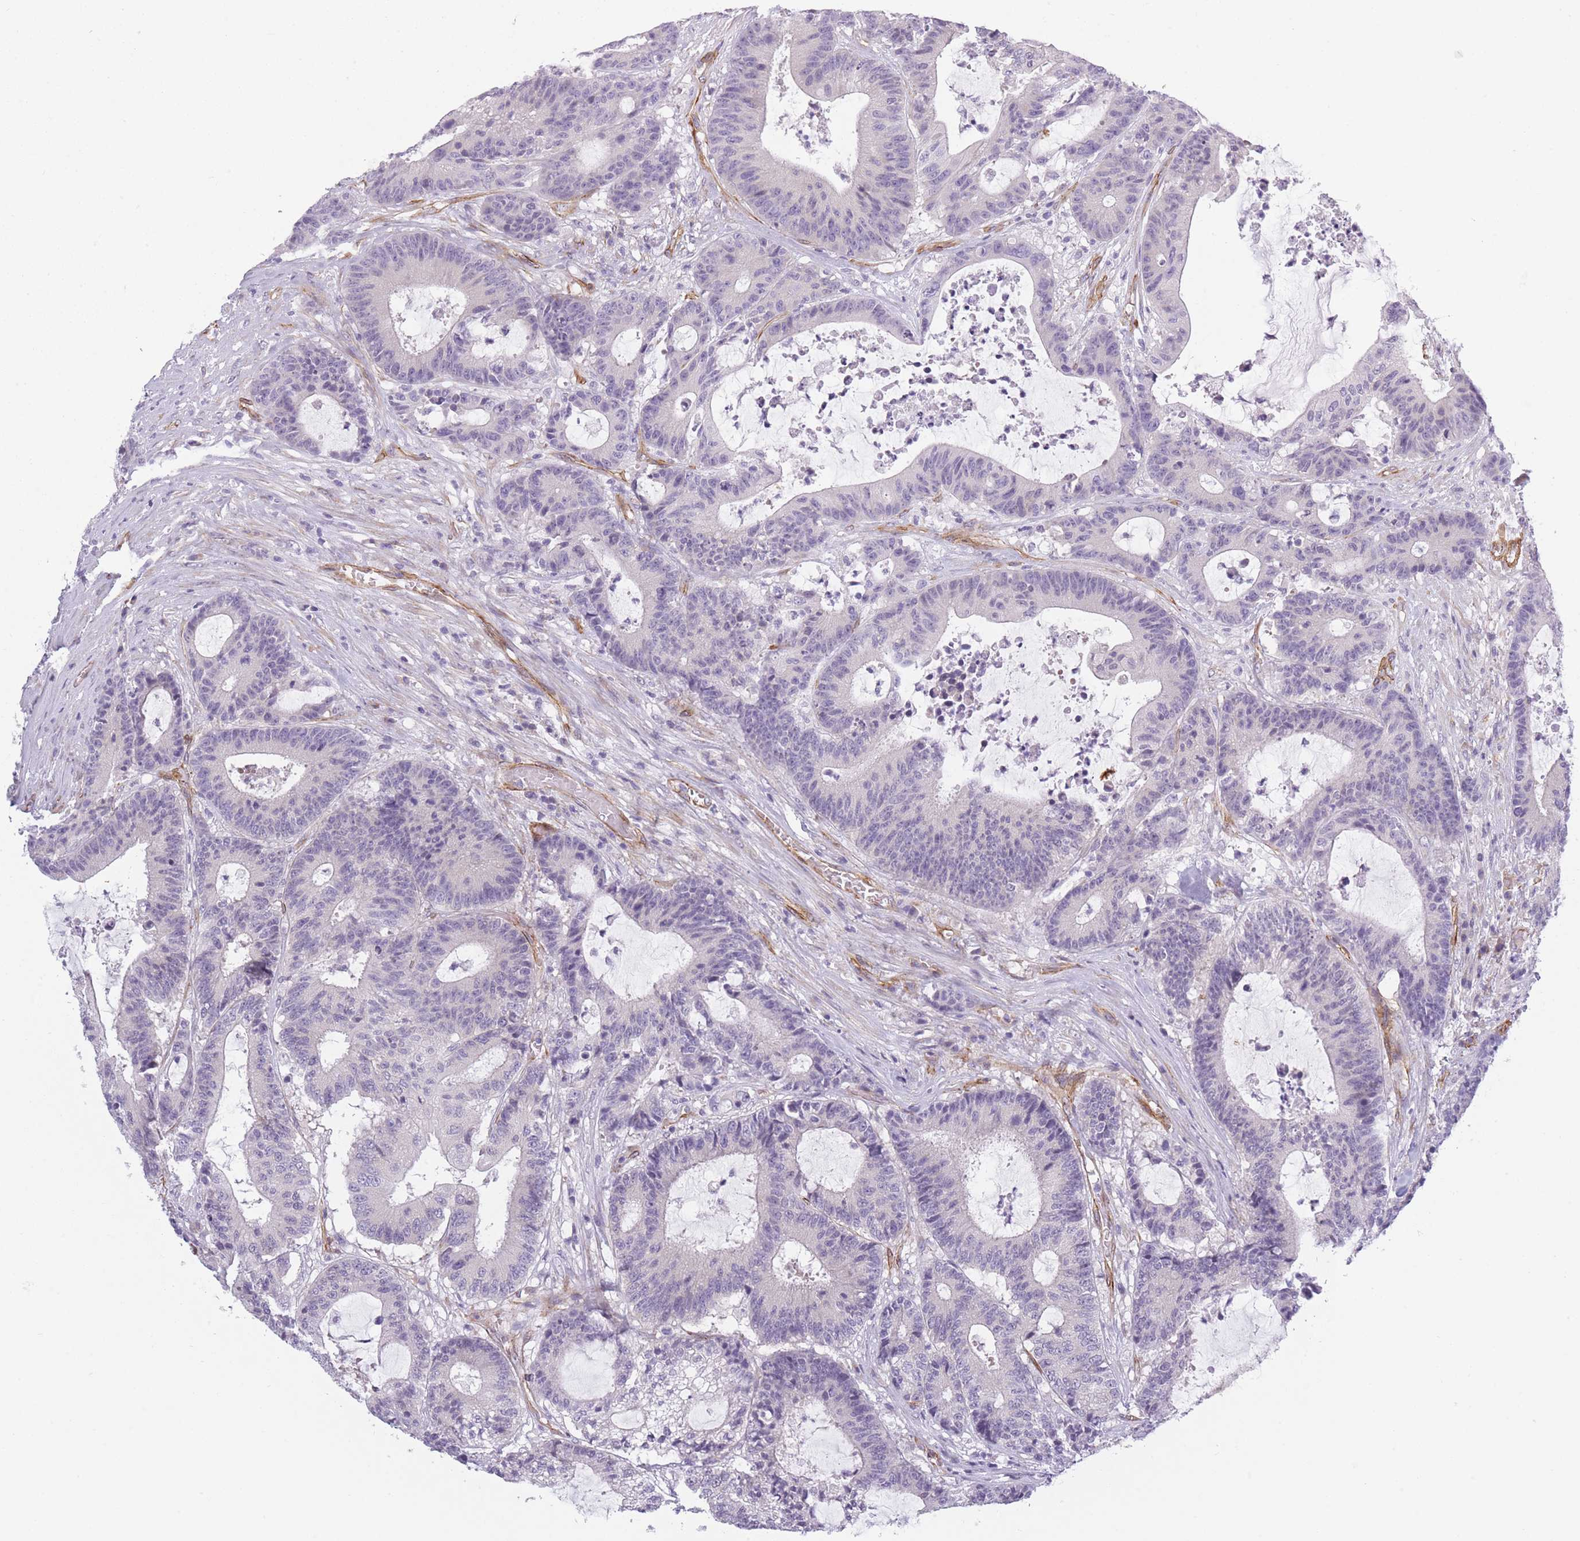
{"staining": {"intensity": "negative", "quantity": "none", "location": "none"}, "tissue": "colorectal cancer", "cell_type": "Tumor cells", "image_type": "cancer", "snomed": [{"axis": "morphology", "description": "Adenocarcinoma, NOS"}, {"axis": "topography", "description": "Colon"}], "caption": "Human colorectal adenocarcinoma stained for a protein using immunohistochemistry (IHC) shows no positivity in tumor cells.", "gene": "OR6B3", "patient": {"sex": "female", "age": 84}}